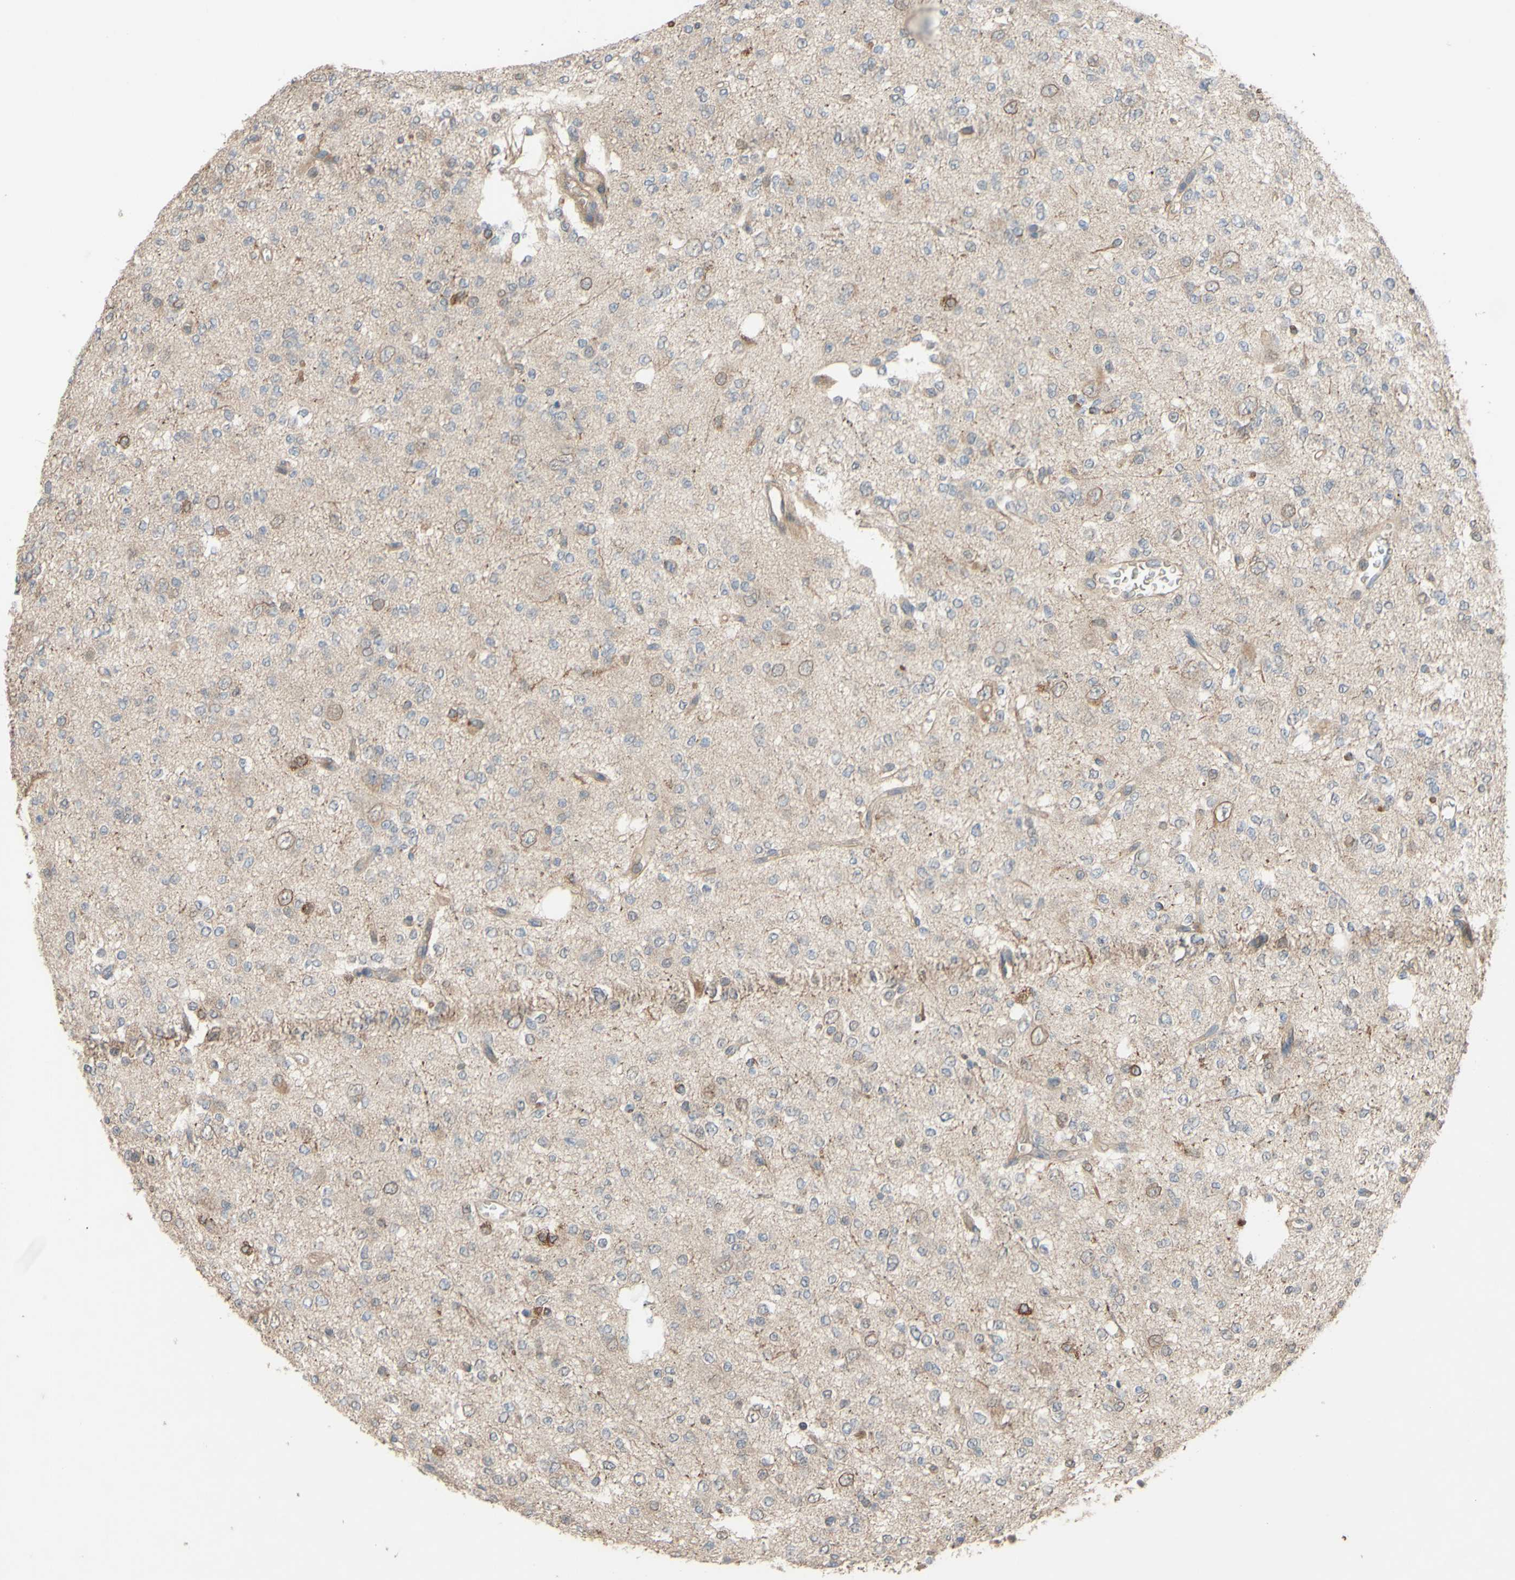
{"staining": {"intensity": "weak", "quantity": "<25%", "location": "cytoplasmic/membranous"}, "tissue": "glioma", "cell_type": "Tumor cells", "image_type": "cancer", "snomed": [{"axis": "morphology", "description": "Glioma, malignant, Low grade"}, {"axis": "topography", "description": "Brain"}], "caption": "The micrograph demonstrates no significant staining in tumor cells of glioma.", "gene": "SHROOM4", "patient": {"sex": "male", "age": 38}}